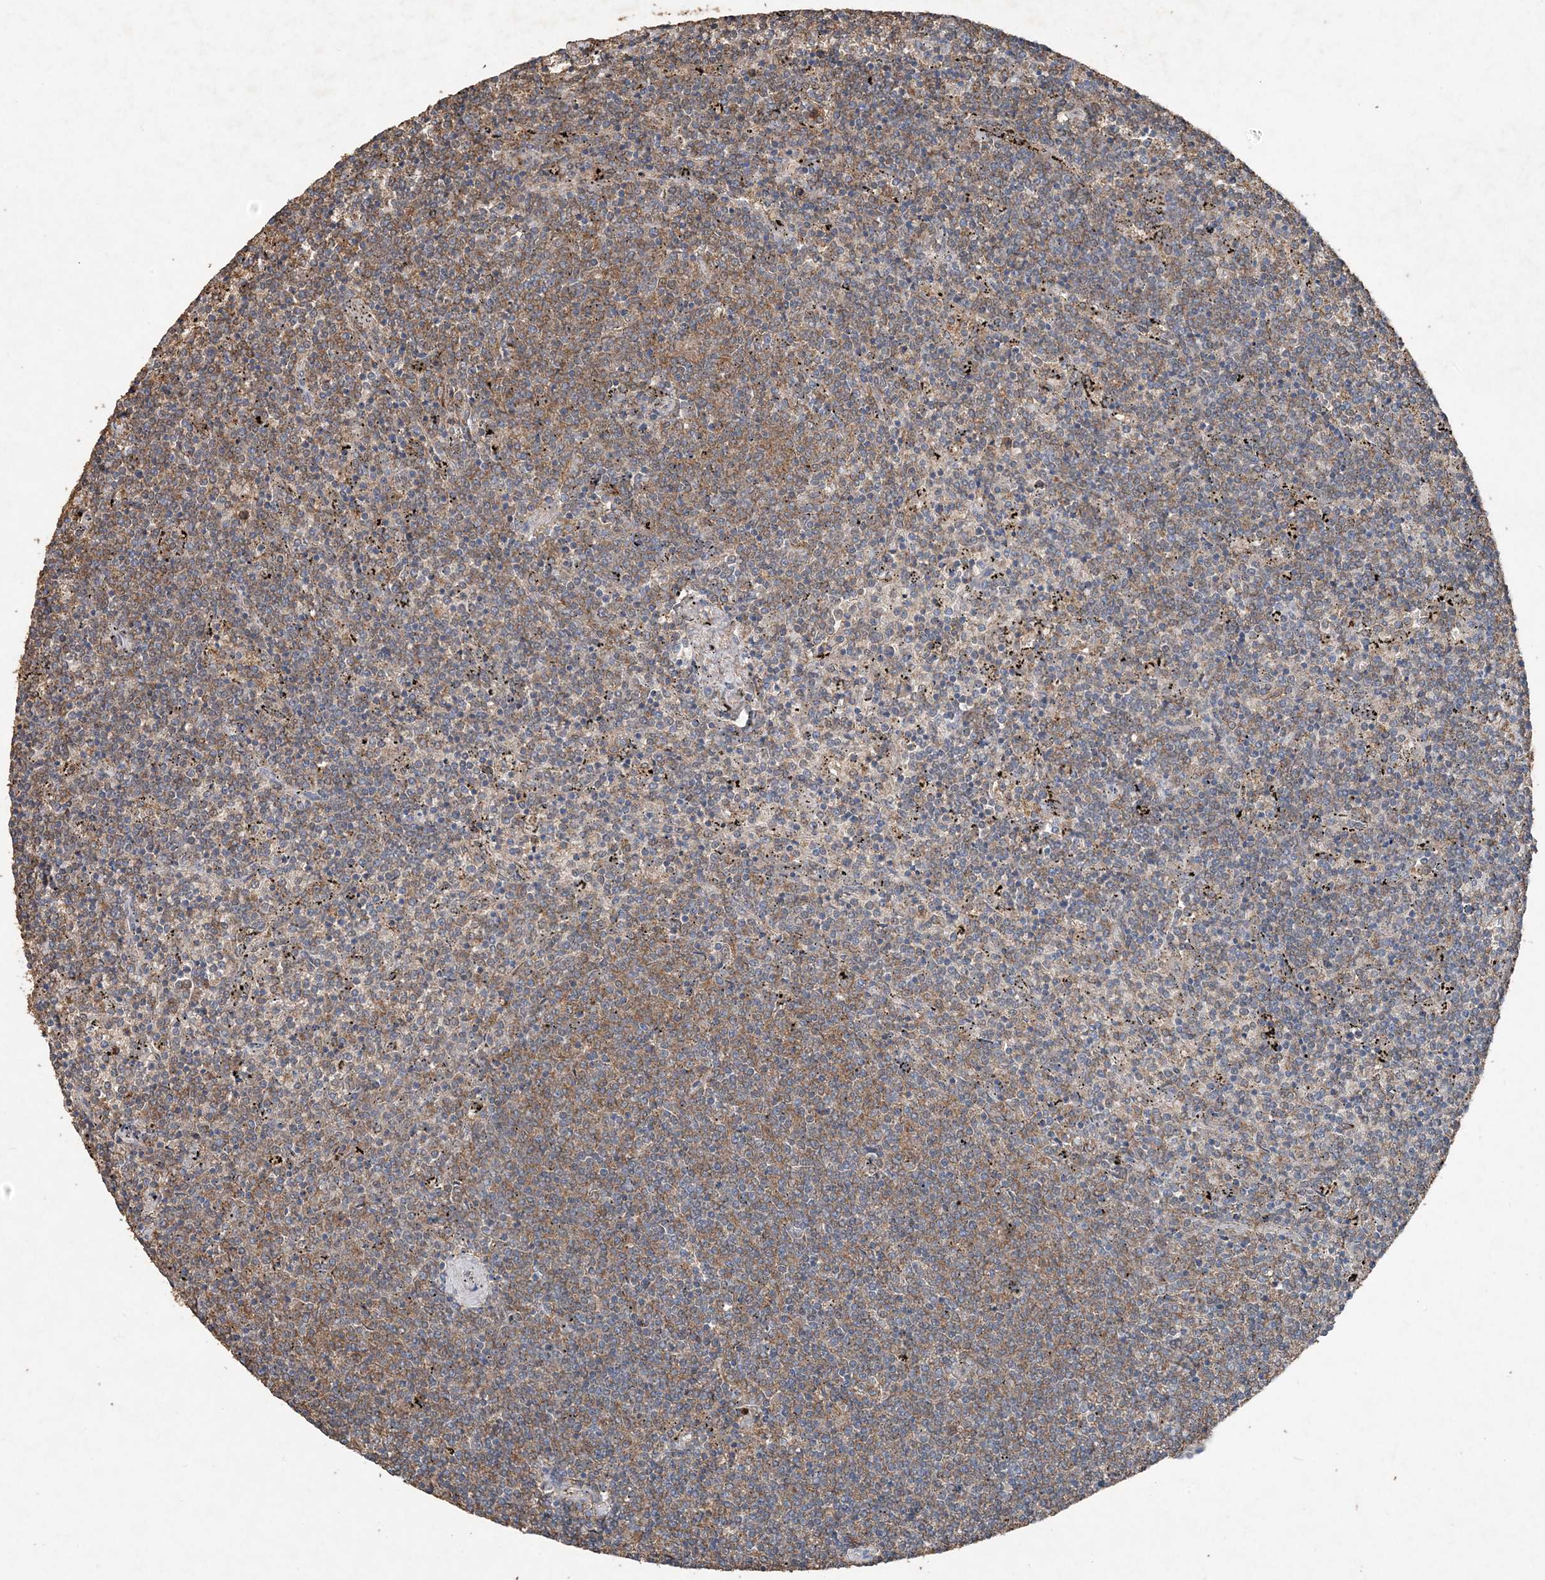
{"staining": {"intensity": "moderate", "quantity": "<25%", "location": "cytoplasmic/membranous"}, "tissue": "lymphoma", "cell_type": "Tumor cells", "image_type": "cancer", "snomed": [{"axis": "morphology", "description": "Malignant lymphoma, non-Hodgkin's type, Low grade"}, {"axis": "topography", "description": "Spleen"}], "caption": "Immunohistochemistry photomicrograph of human low-grade malignant lymphoma, non-Hodgkin's type stained for a protein (brown), which displays low levels of moderate cytoplasmic/membranous positivity in approximately <25% of tumor cells.", "gene": "FCN3", "patient": {"sex": "female", "age": 50}}